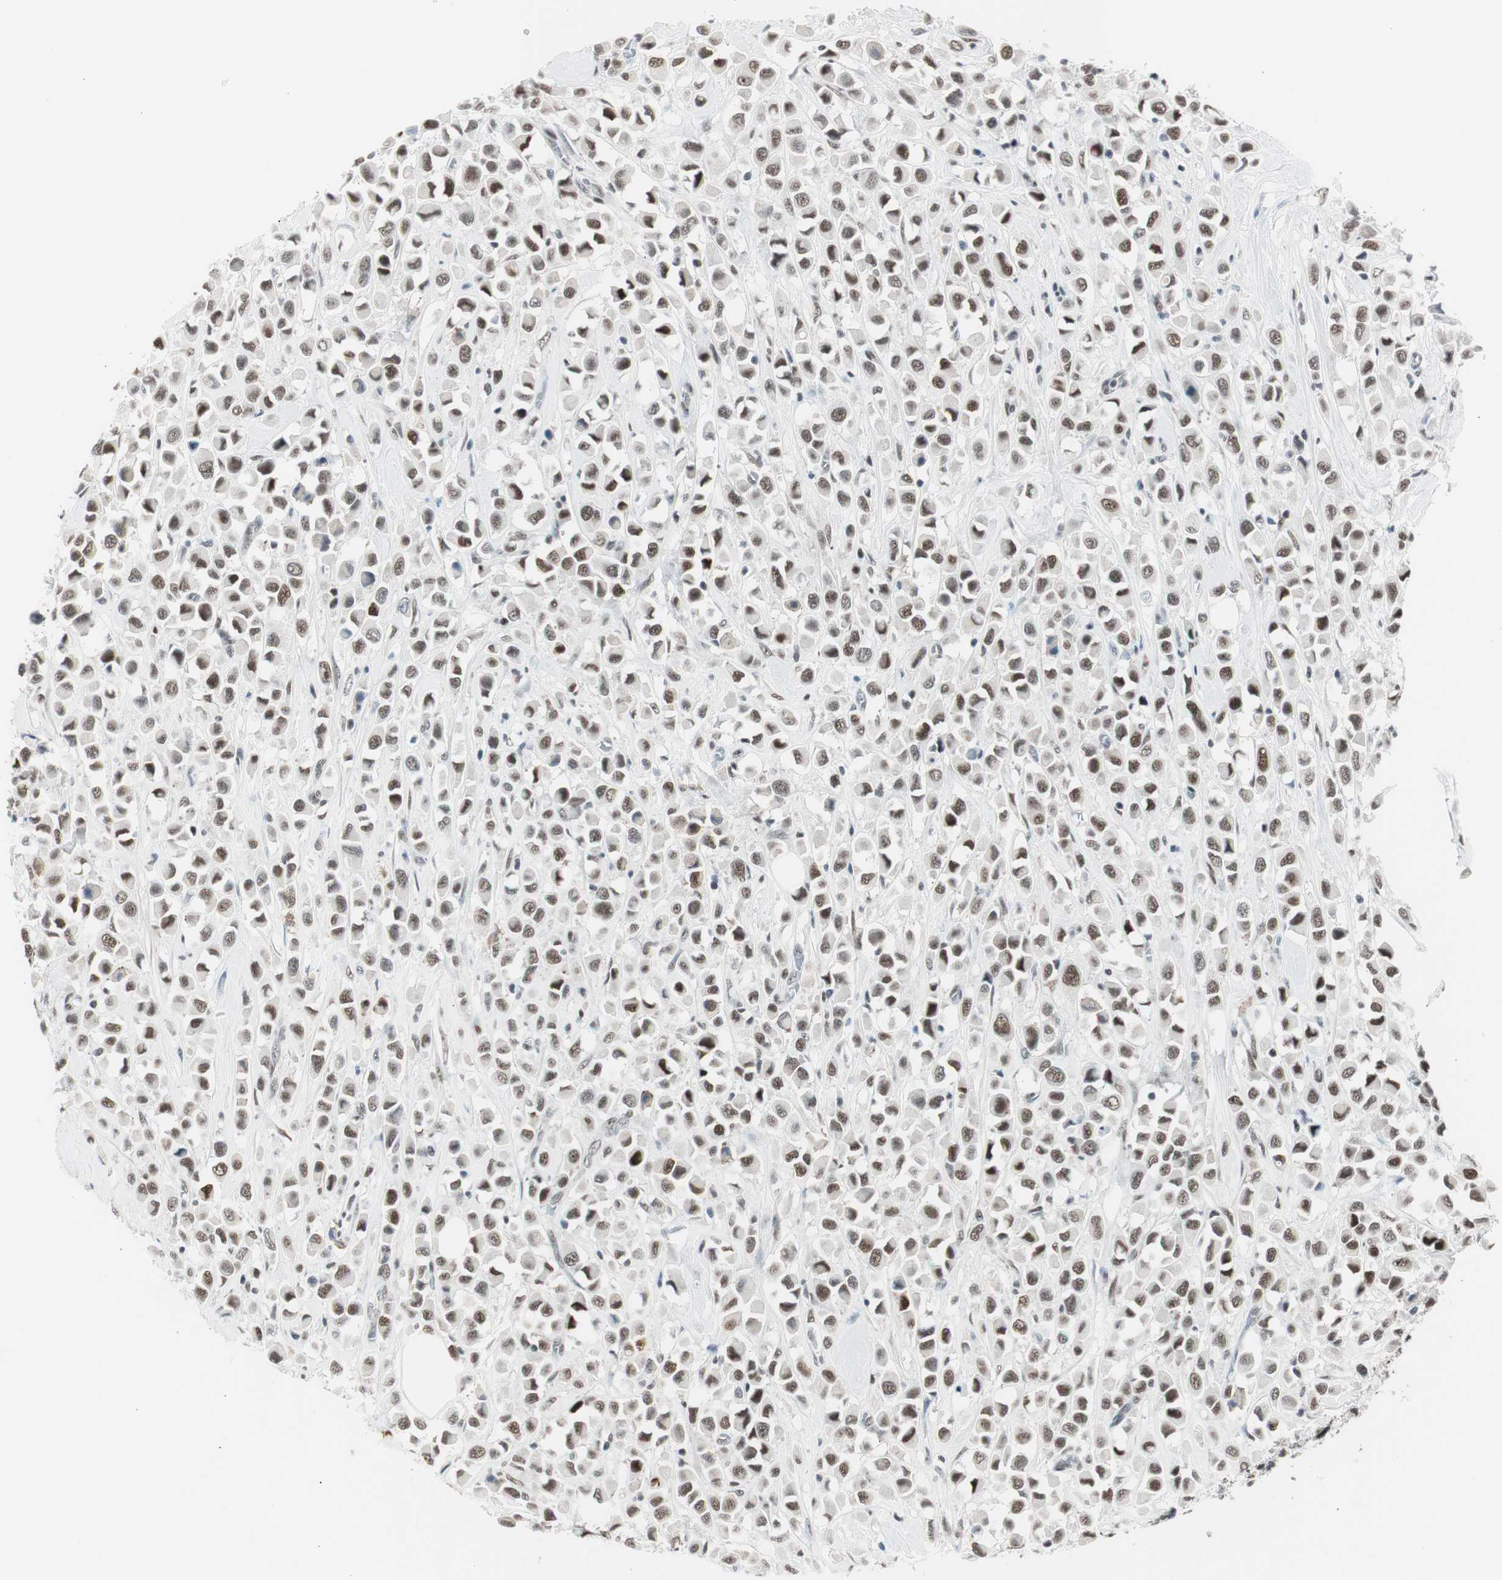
{"staining": {"intensity": "moderate", "quantity": ">75%", "location": "nuclear"}, "tissue": "breast cancer", "cell_type": "Tumor cells", "image_type": "cancer", "snomed": [{"axis": "morphology", "description": "Duct carcinoma"}, {"axis": "topography", "description": "Breast"}], "caption": "Immunohistochemistry (IHC) micrograph of intraductal carcinoma (breast) stained for a protein (brown), which reveals medium levels of moderate nuclear staining in about >75% of tumor cells.", "gene": "HEXIM1", "patient": {"sex": "female", "age": 61}}